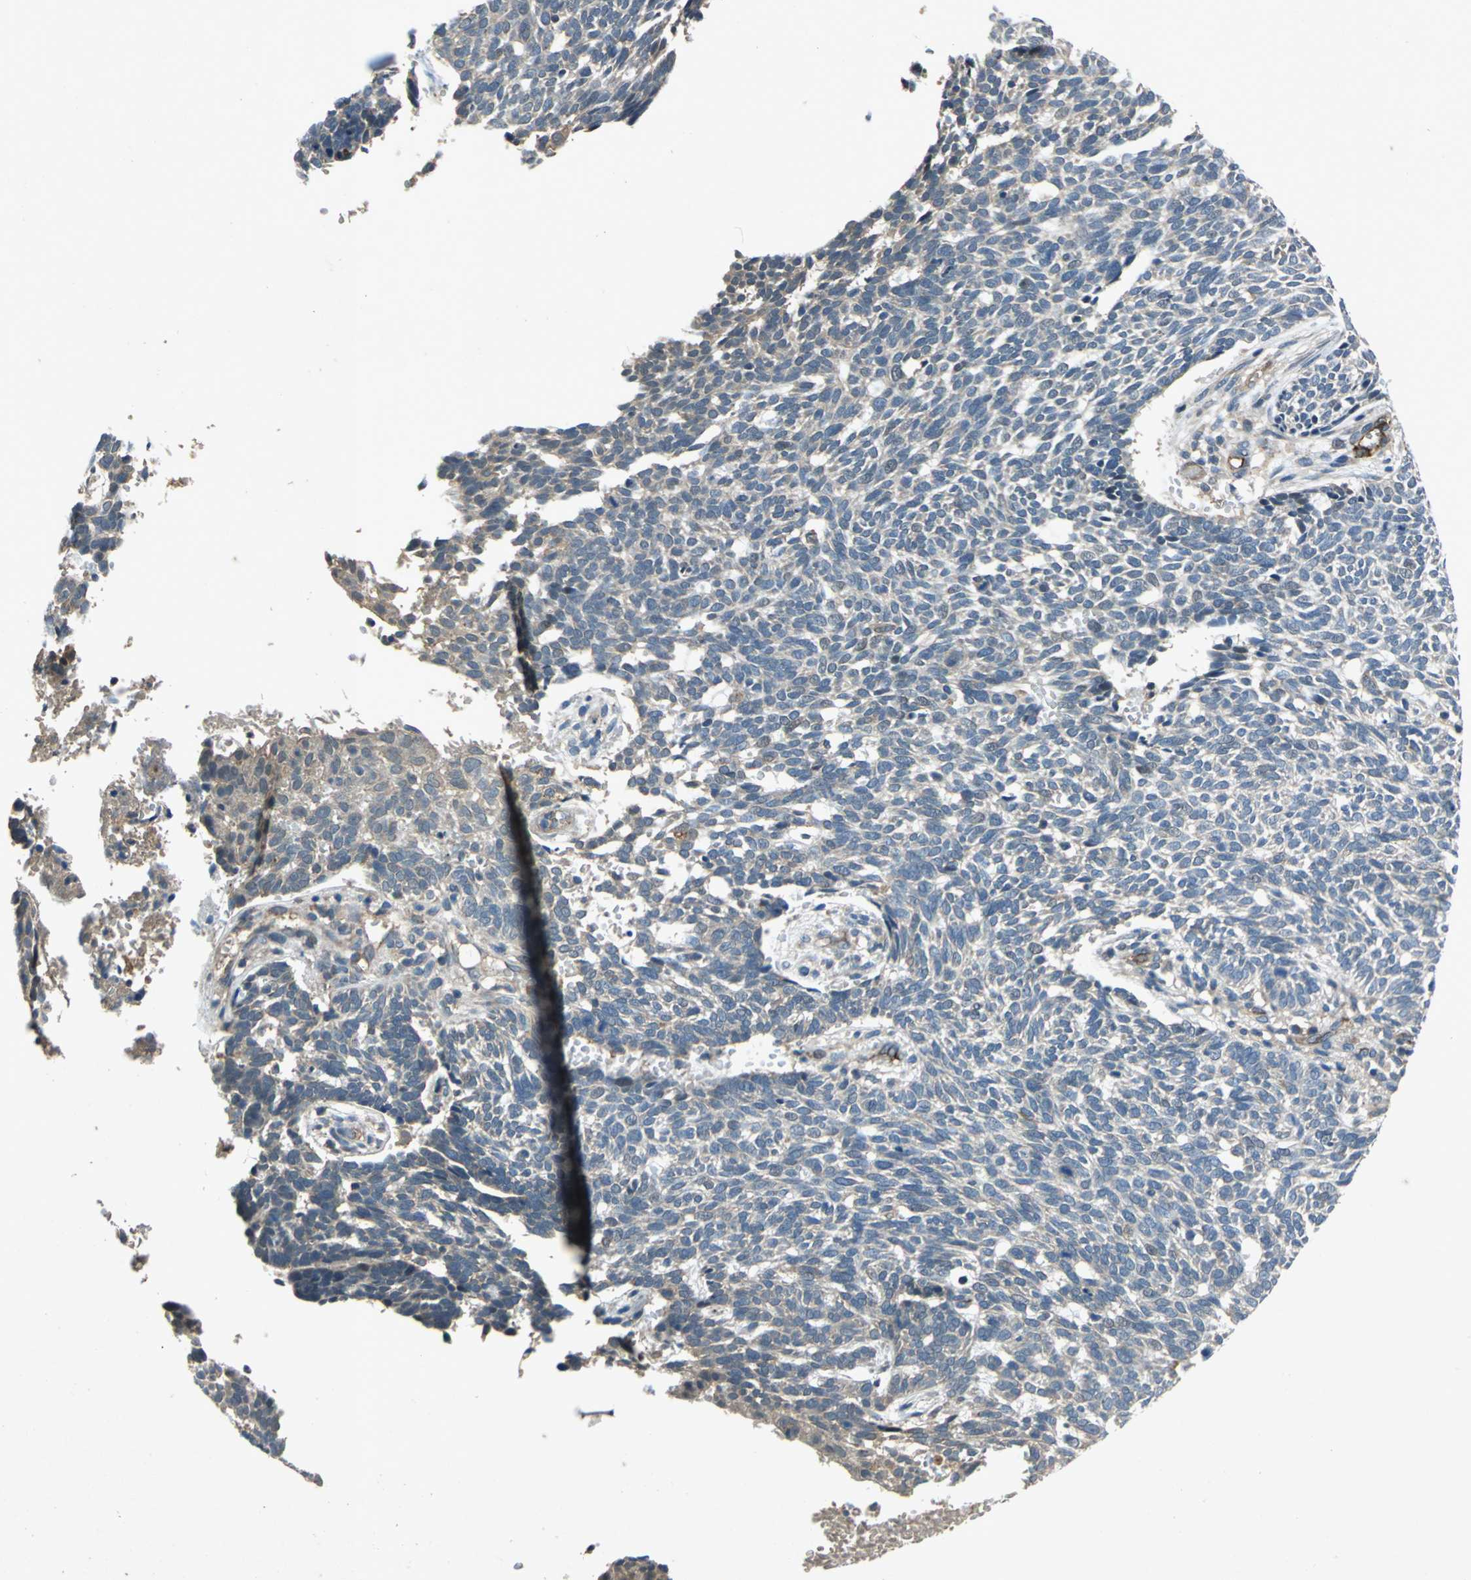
{"staining": {"intensity": "negative", "quantity": "none", "location": "none"}, "tissue": "skin cancer", "cell_type": "Tumor cells", "image_type": "cancer", "snomed": [{"axis": "morphology", "description": "Normal tissue, NOS"}, {"axis": "morphology", "description": "Basal cell carcinoma"}, {"axis": "topography", "description": "Skin"}], "caption": "IHC of skin cancer (basal cell carcinoma) exhibits no positivity in tumor cells. Brightfield microscopy of immunohistochemistry (IHC) stained with DAB (3,3'-diaminobenzidine) (brown) and hematoxylin (blue), captured at high magnification.", "gene": "EMCN", "patient": {"sex": "male", "age": 87}}